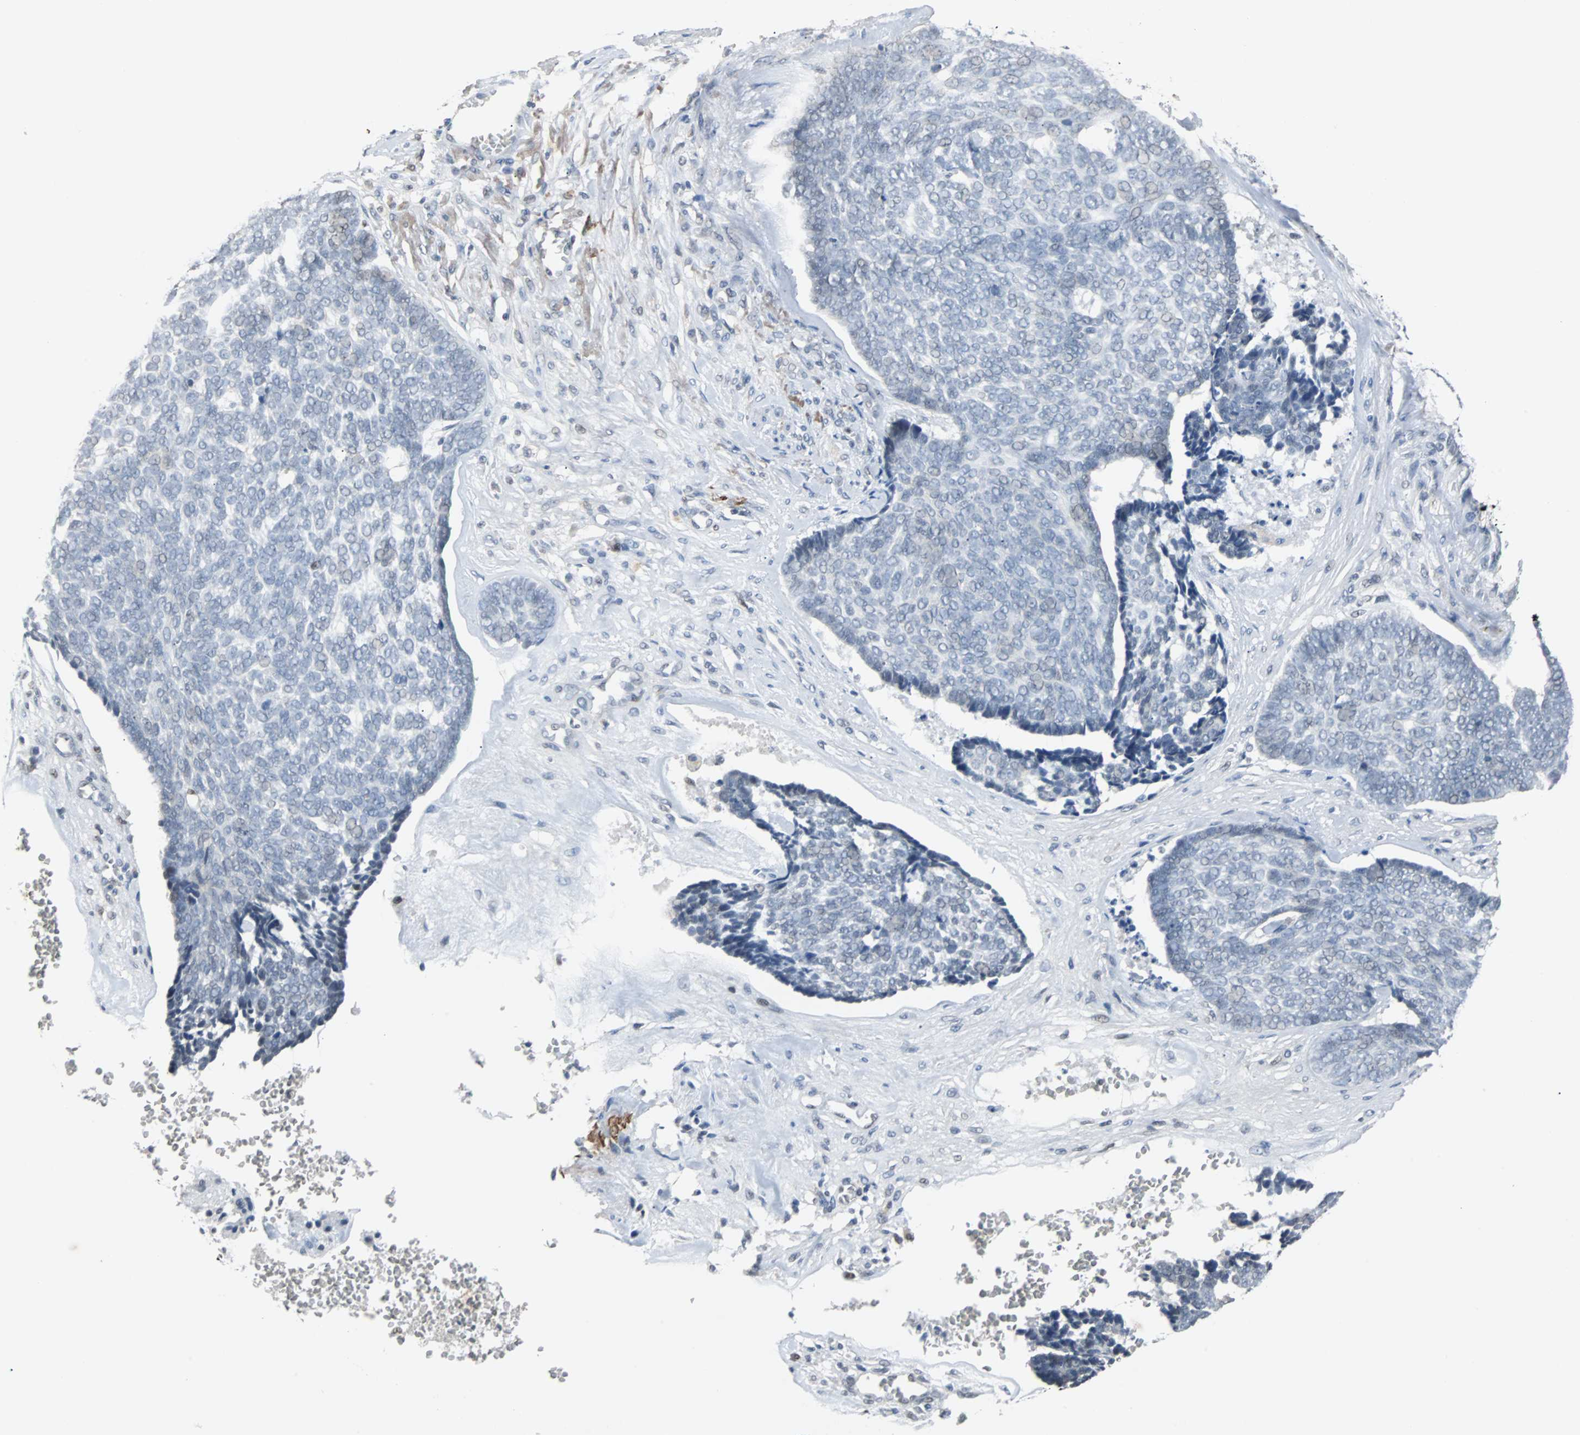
{"staining": {"intensity": "negative", "quantity": "none", "location": "none"}, "tissue": "skin cancer", "cell_type": "Tumor cells", "image_type": "cancer", "snomed": [{"axis": "morphology", "description": "Basal cell carcinoma"}, {"axis": "topography", "description": "Skin"}], "caption": "There is no significant staining in tumor cells of skin basal cell carcinoma.", "gene": "HLX", "patient": {"sex": "male", "age": 84}}